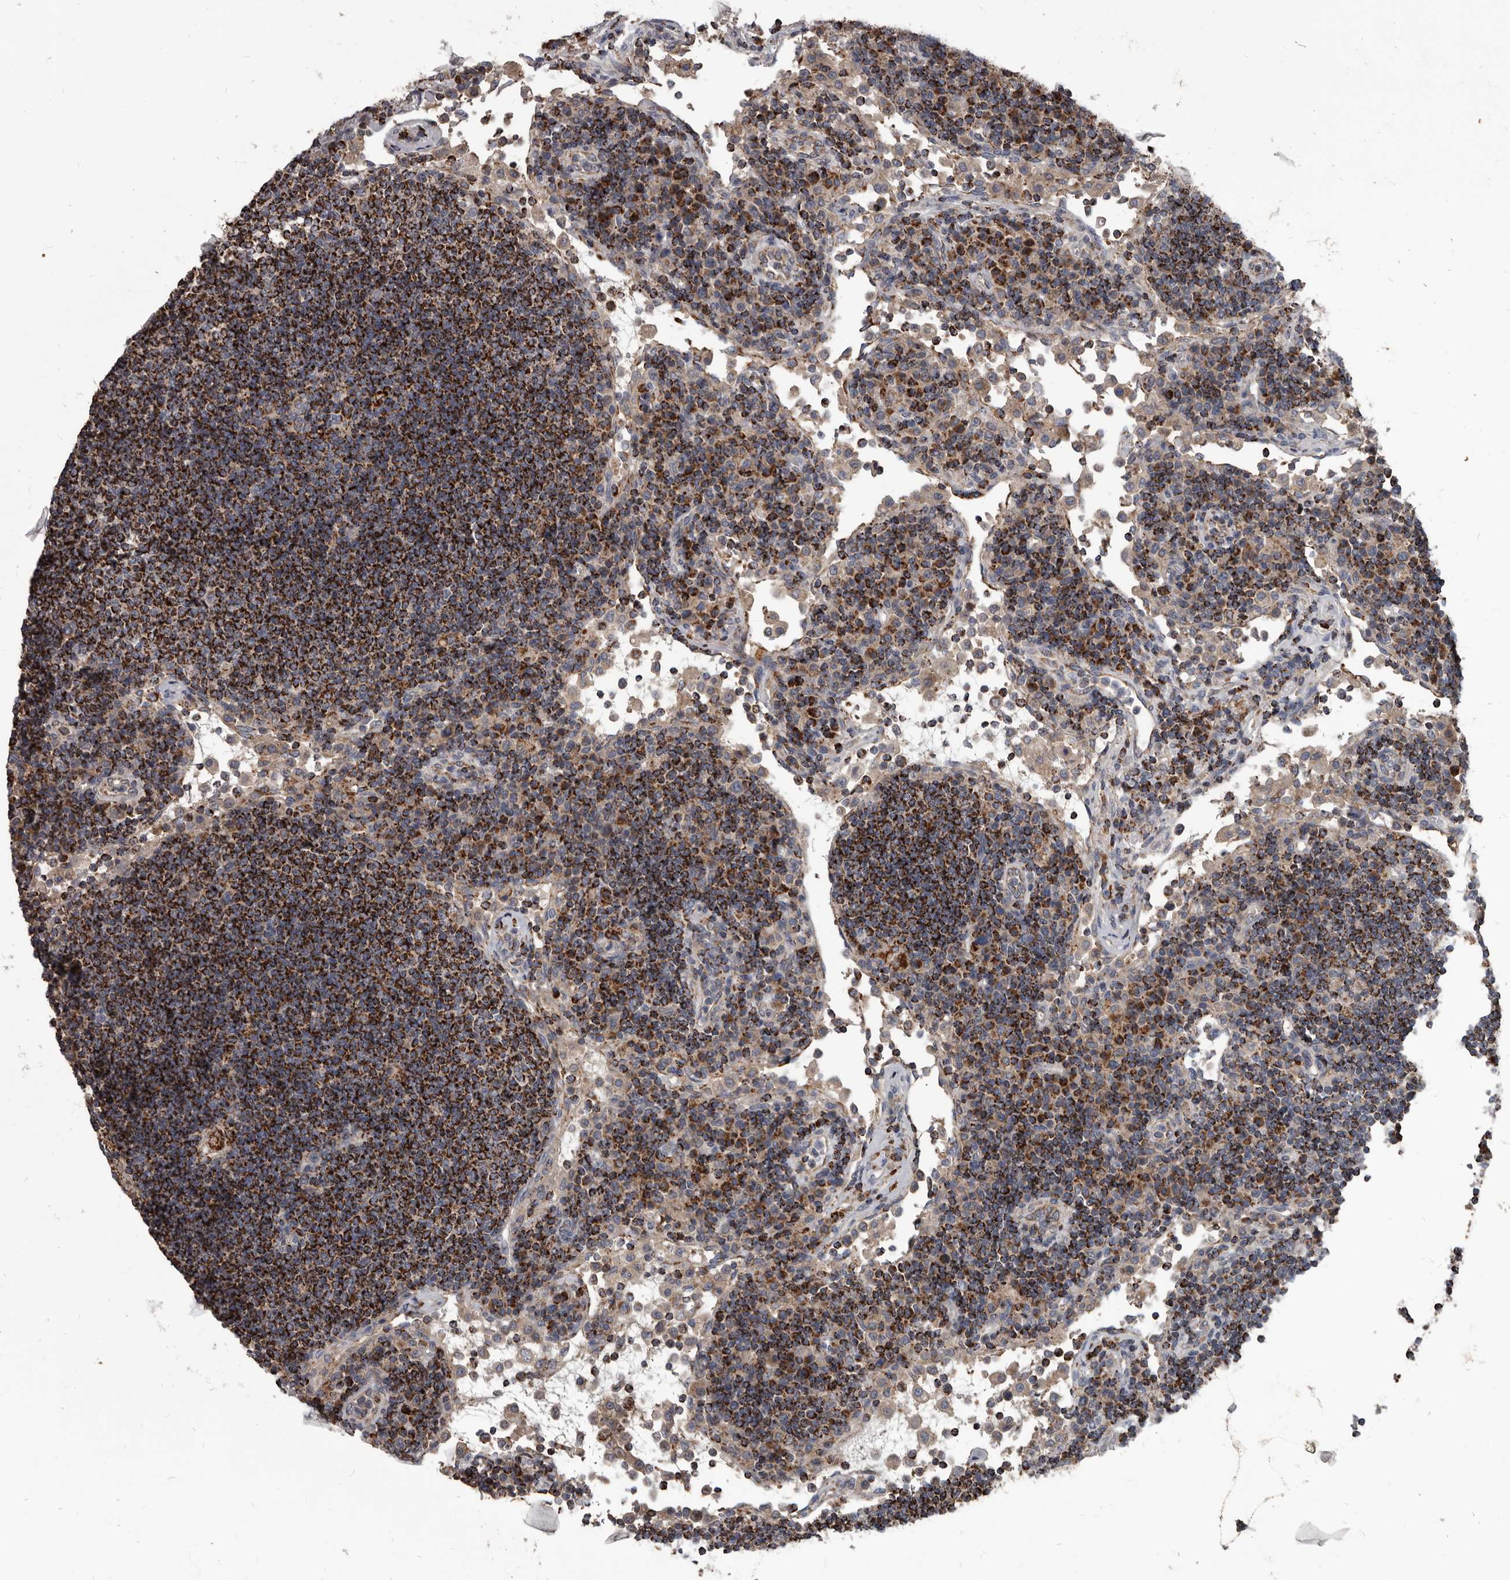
{"staining": {"intensity": "moderate", "quantity": "25%-75%", "location": "cytoplasmic/membranous"}, "tissue": "lymph node", "cell_type": "Germinal center cells", "image_type": "normal", "snomed": [{"axis": "morphology", "description": "Normal tissue, NOS"}, {"axis": "topography", "description": "Lymph node"}], "caption": "High-power microscopy captured an IHC micrograph of normal lymph node, revealing moderate cytoplasmic/membranous staining in about 25%-75% of germinal center cells.", "gene": "ALDH5A1", "patient": {"sex": "female", "age": 53}}